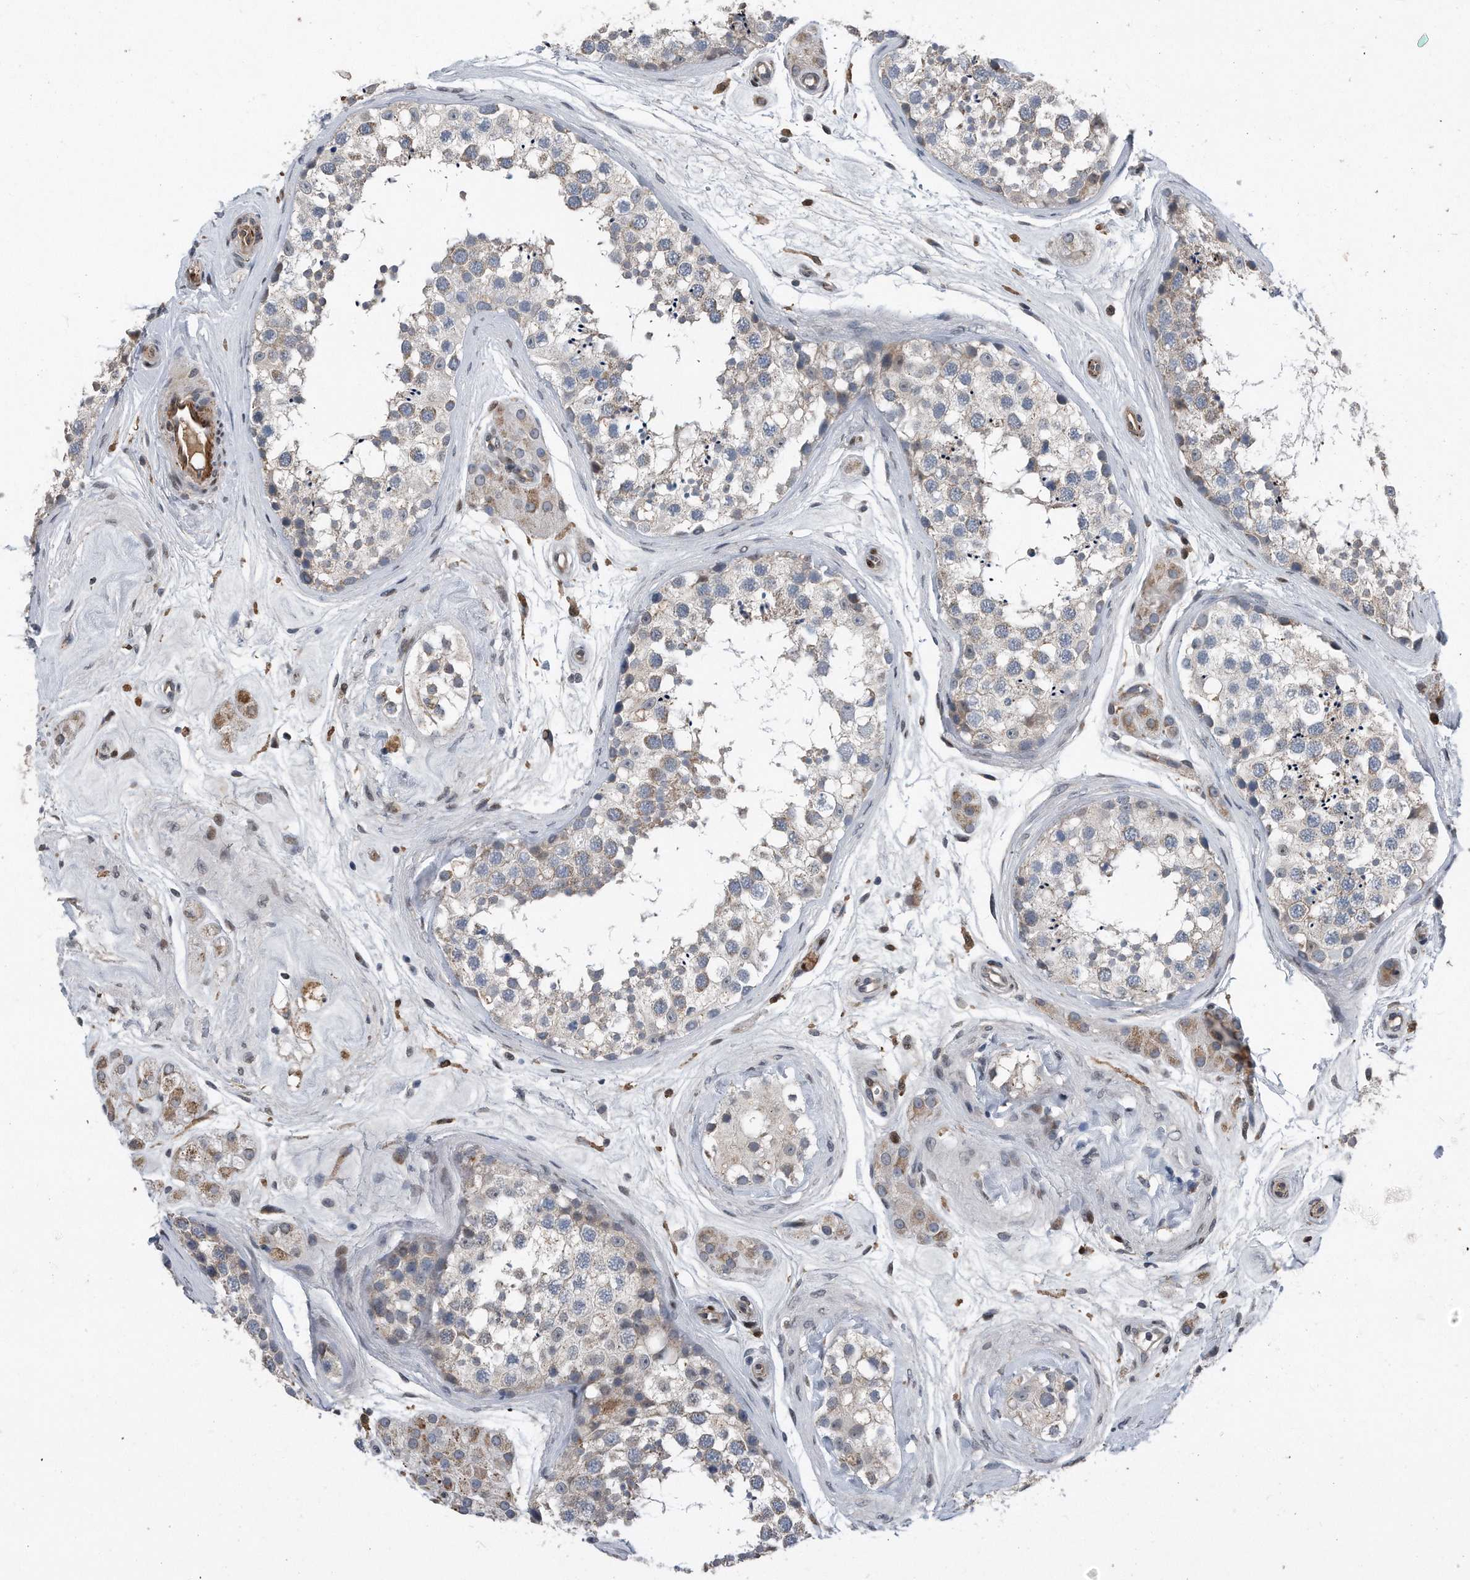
{"staining": {"intensity": "weak", "quantity": "<25%", "location": "cytoplasmic/membranous"}, "tissue": "testis", "cell_type": "Cells in seminiferous ducts", "image_type": "normal", "snomed": [{"axis": "morphology", "description": "Normal tissue, NOS"}, {"axis": "topography", "description": "Testis"}], "caption": "Cells in seminiferous ducts are negative for protein expression in unremarkable human testis. (IHC, brightfield microscopy, high magnification).", "gene": "DST", "patient": {"sex": "male", "age": 56}}